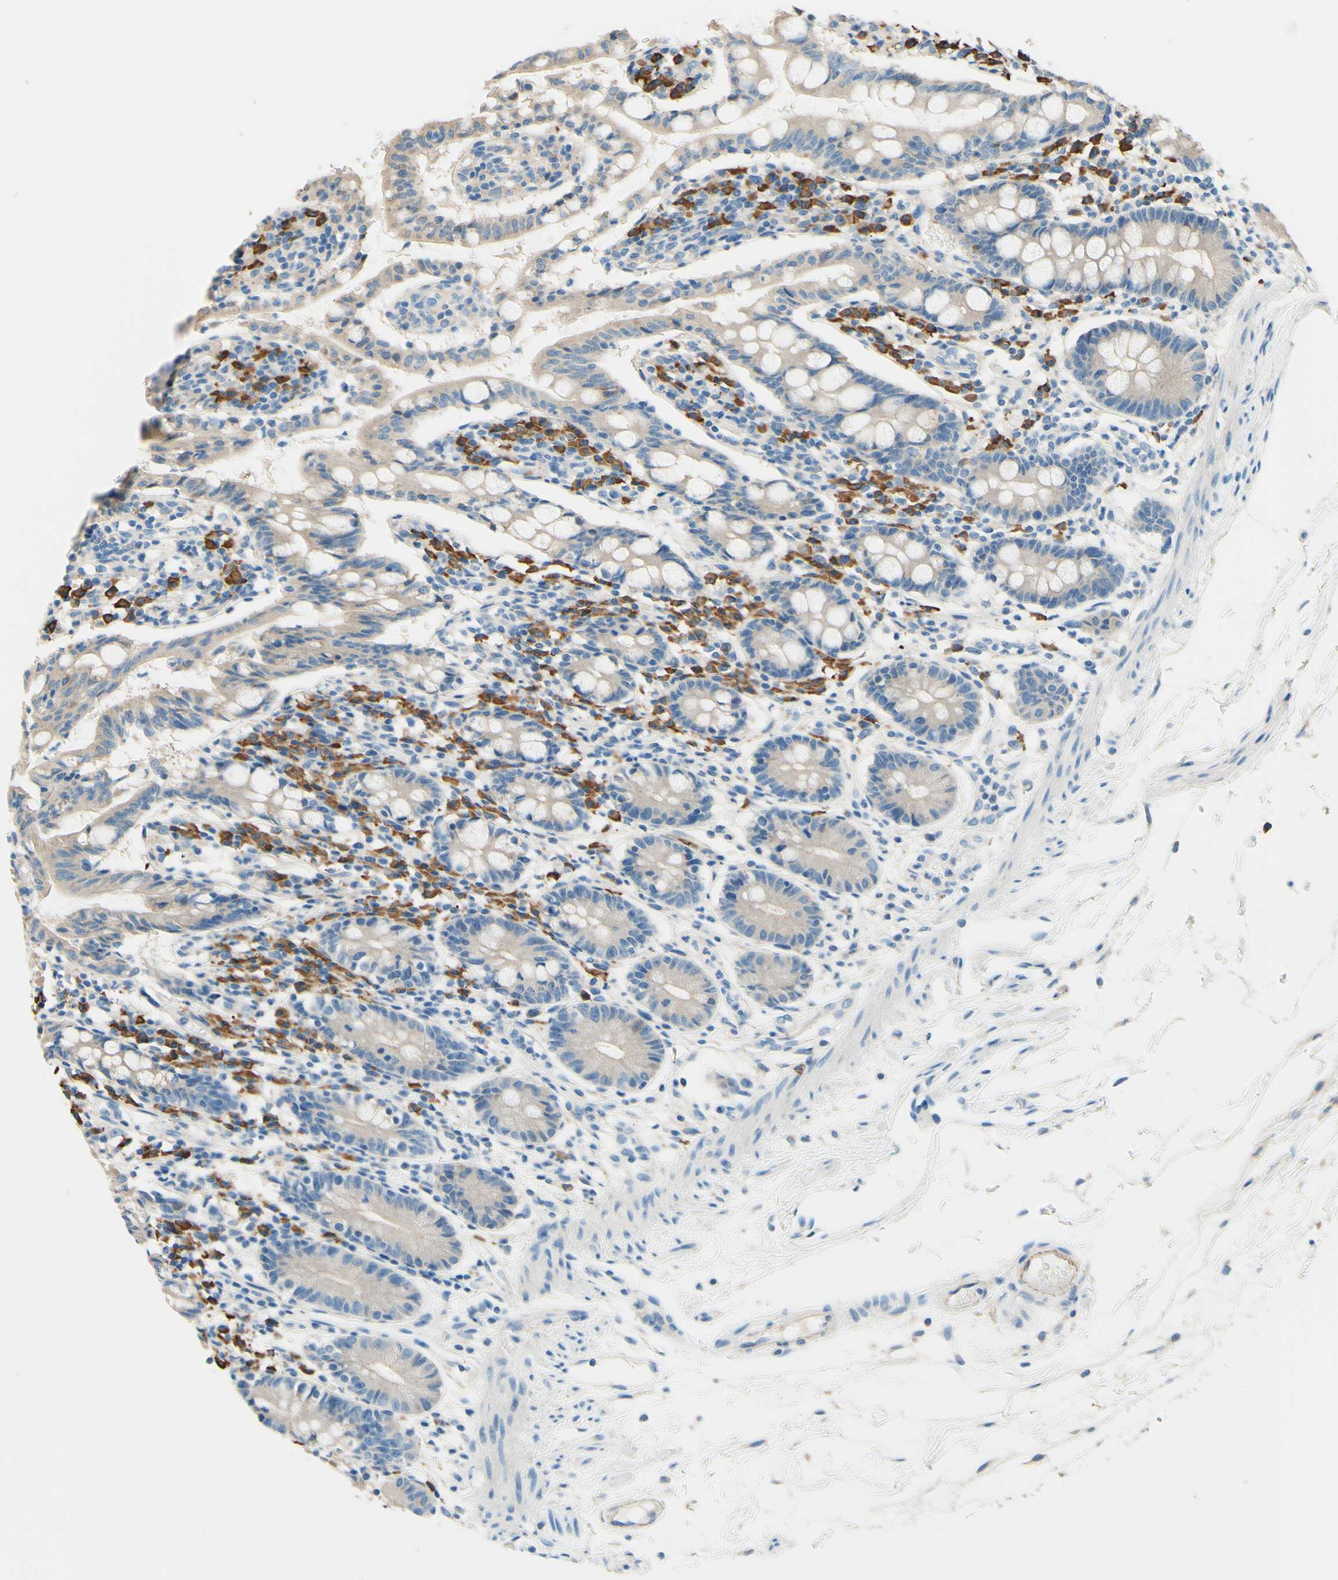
{"staining": {"intensity": "weak", "quantity": ">75%", "location": "cytoplasmic/membranous"}, "tissue": "small intestine", "cell_type": "Glandular cells", "image_type": "normal", "snomed": [{"axis": "morphology", "description": "Normal tissue, NOS"}, {"axis": "morphology", "description": "Cystadenocarcinoma, serous, Metastatic site"}, {"axis": "topography", "description": "Small intestine"}], "caption": "Immunohistochemical staining of benign small intestine shows >75% levels of weak cytoplasmic/membranous protein staining in about >75% of glandular cells.", "gene": "PASD1", "patient": {"sex": "female", "age": 61}}